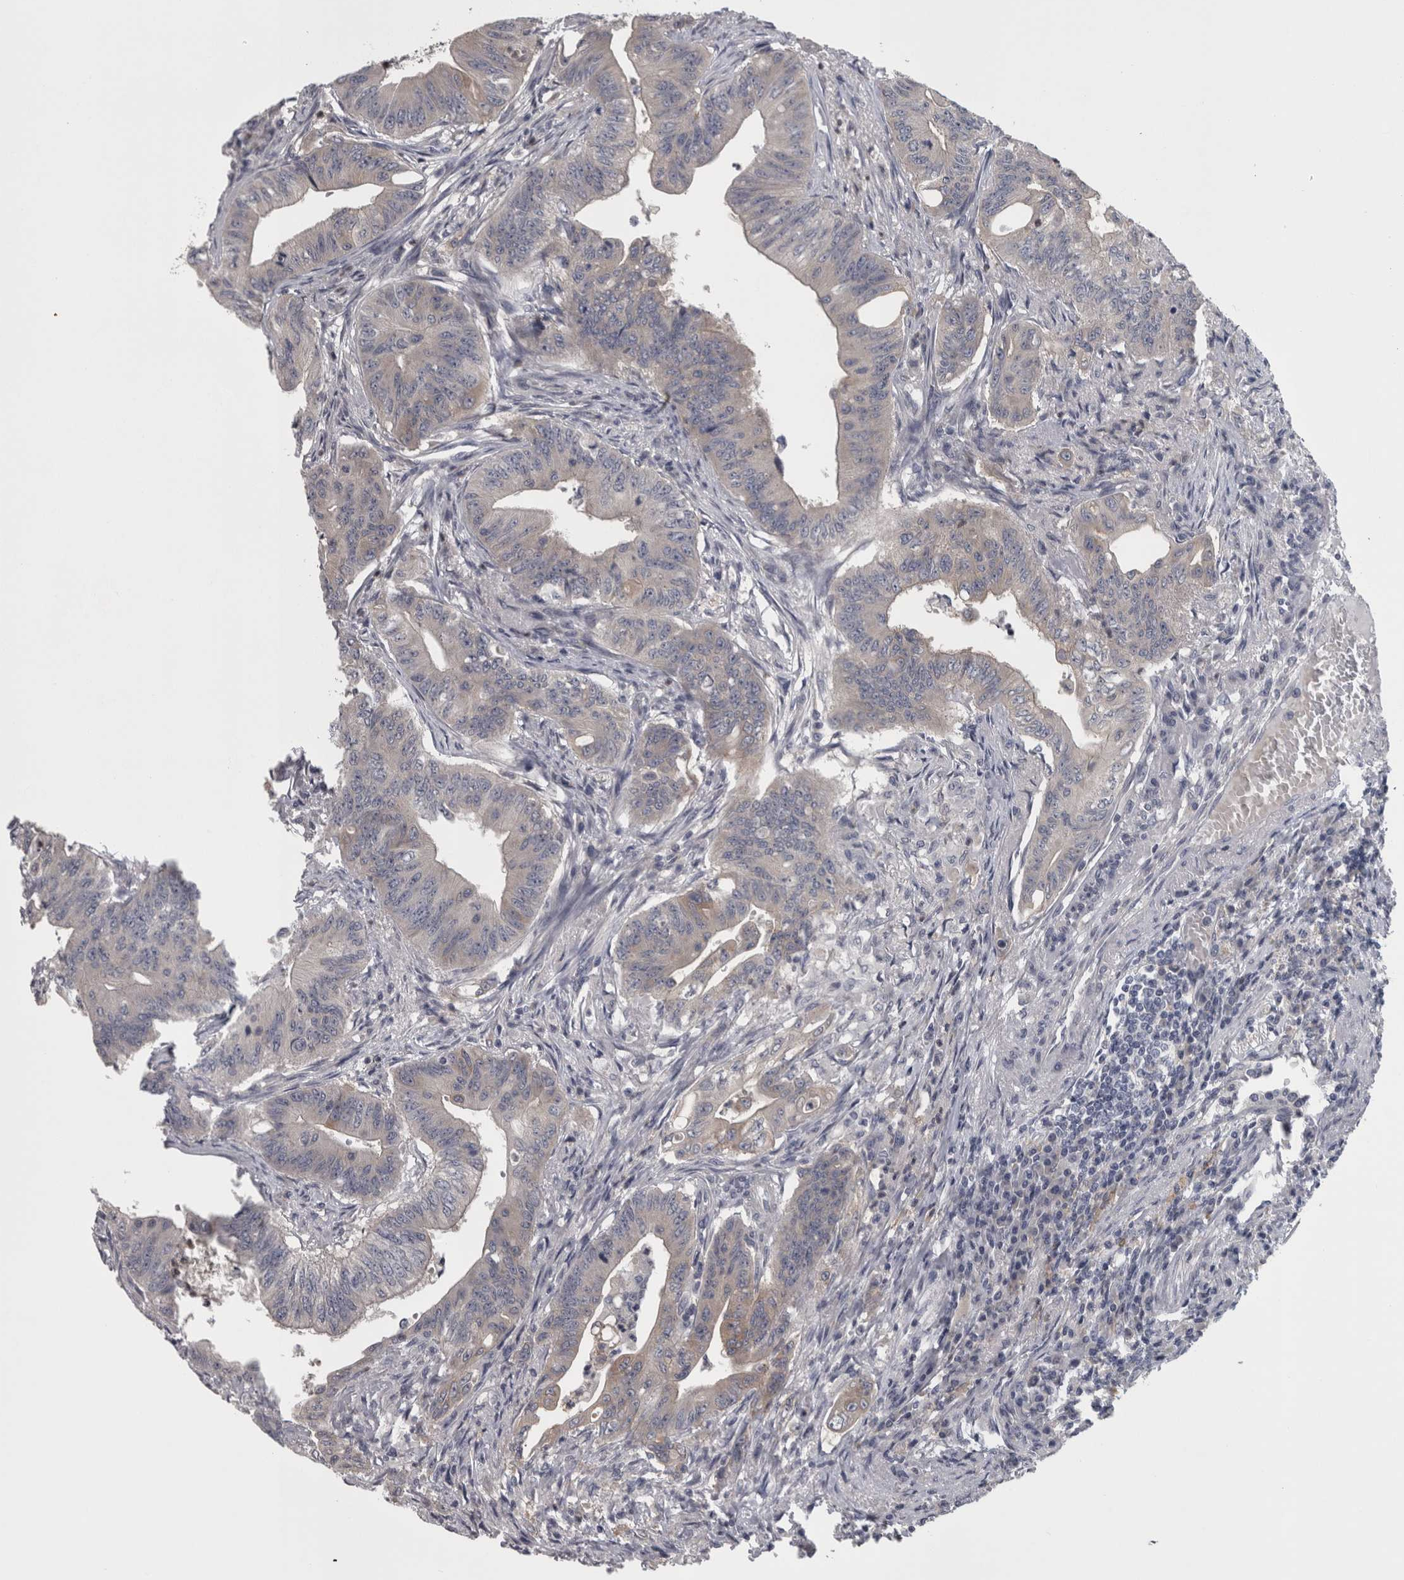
{"staining": {"intensity": "weak", "quantity": "<25%", "location": "cytoplasmic/membranous"}, "tissue": "colorectal cancer", "cell_type": "Tumor cells", "image_type": "cancer", "snomed": [{"axis": "morphology", "description": "Adenoma, NOS"}, {"axis": "morphology", "description": "Adenocarcinoma, NOS"}, {"axis": "topography", "description": "Colon"}], "caption": "This histopathology image is of colorectal cancer (adenocarcinoma) stained with immunohistochemistry to label a protein in brown with the nuclei are counter-stained blue. There is no staining in tumor cells.", "gene": "PRKCI", "patient": {"sex": "male", "age": 79}}